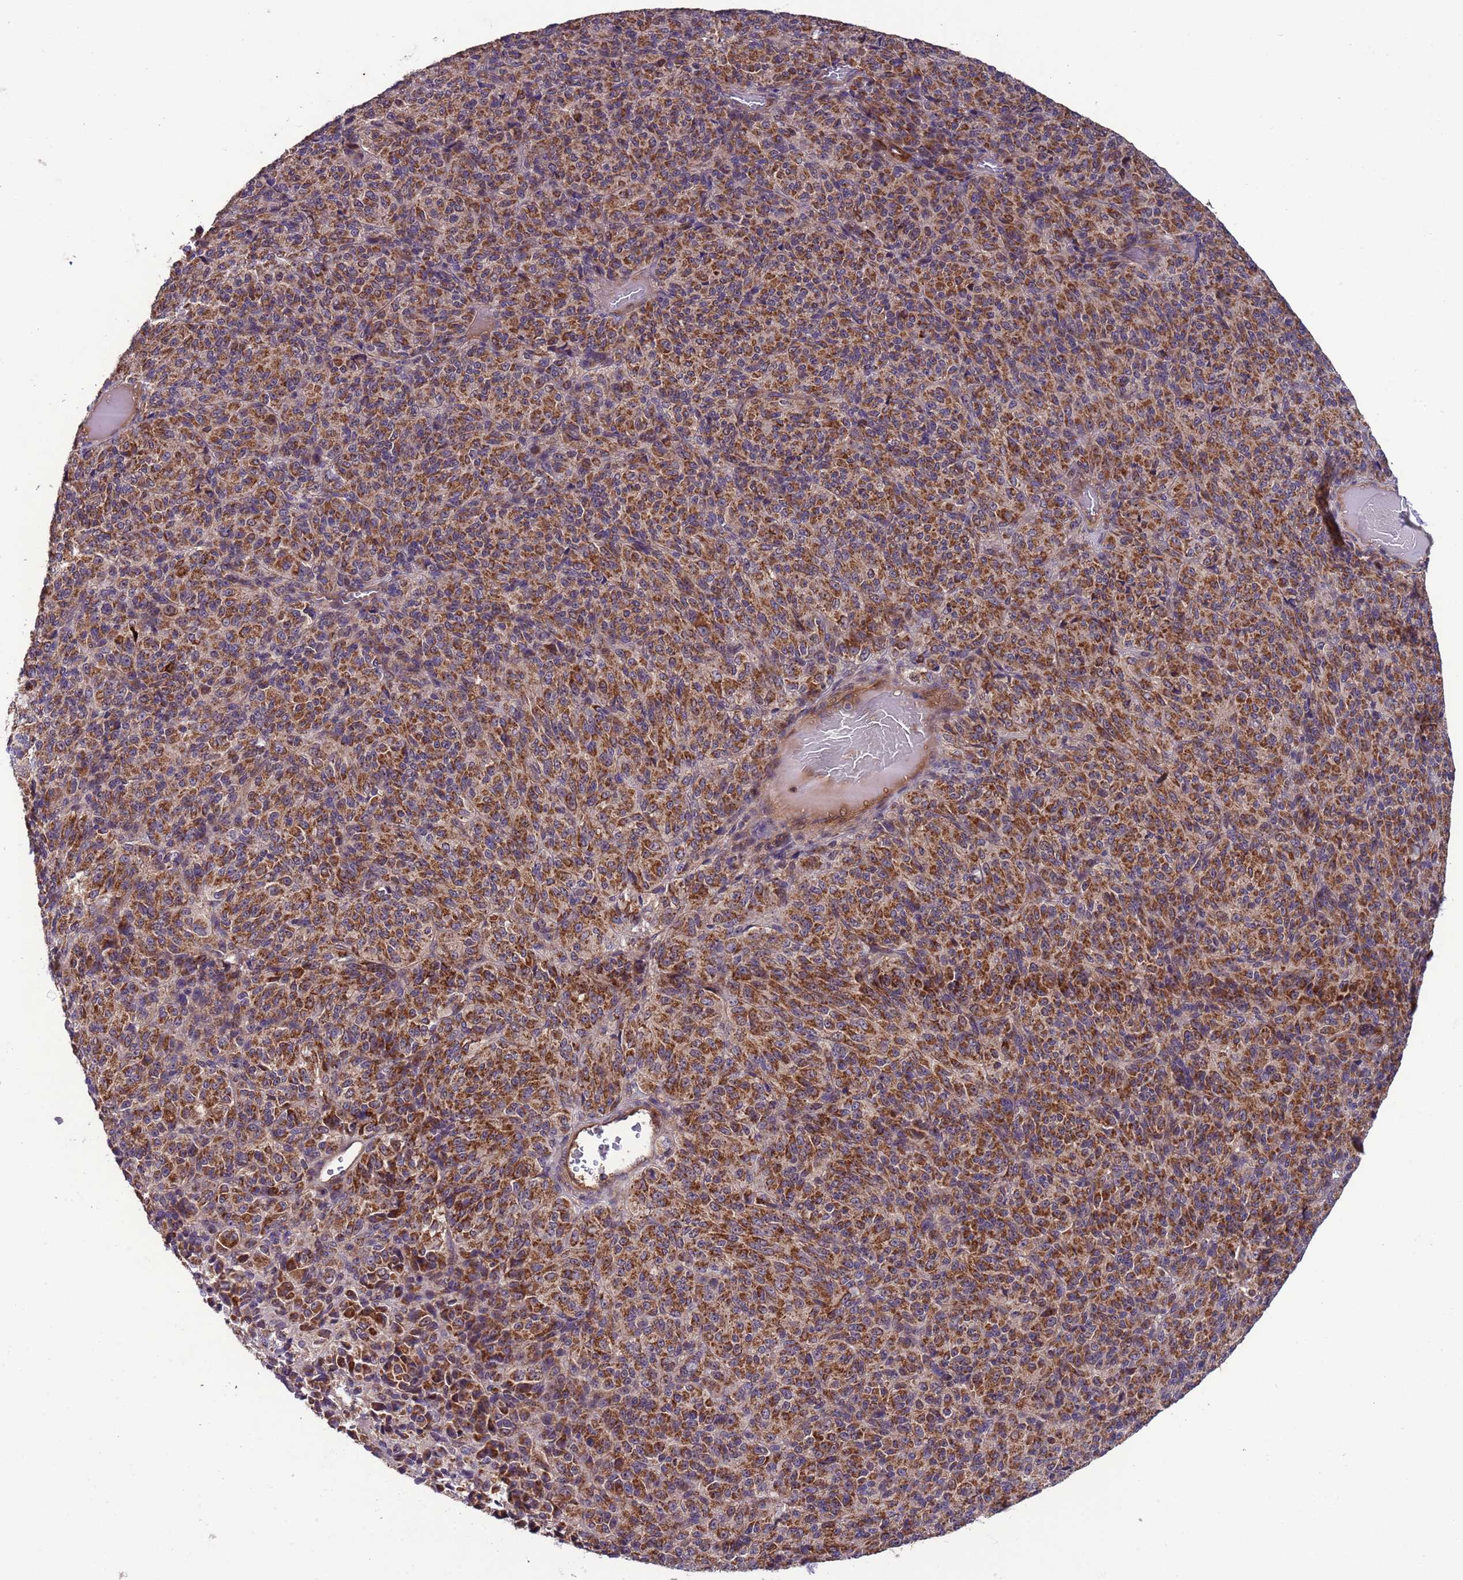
{"staining": {"intensity": "strong", "quantity": ">75%", "location": "cytoplasmic/membranous"}, "tissue": "melanoma", "cell_type": "Tumor cells", "image_type": "cancer", "snomed": [{"axis": "morphology", "description": "Malignant melanoma, Metastatic site"}, {"axis": "topography", "description": "Brain"}], "caption": "DAB (3,3'-diaminobenzidine) immunohistochemical staining of melanoma exhibits strong cytoplasmic/membranous protein positivity in approximately >75% of tumor cells.", "gene": "ACAD8", "patient": {"sex": "female", "age": 56}}